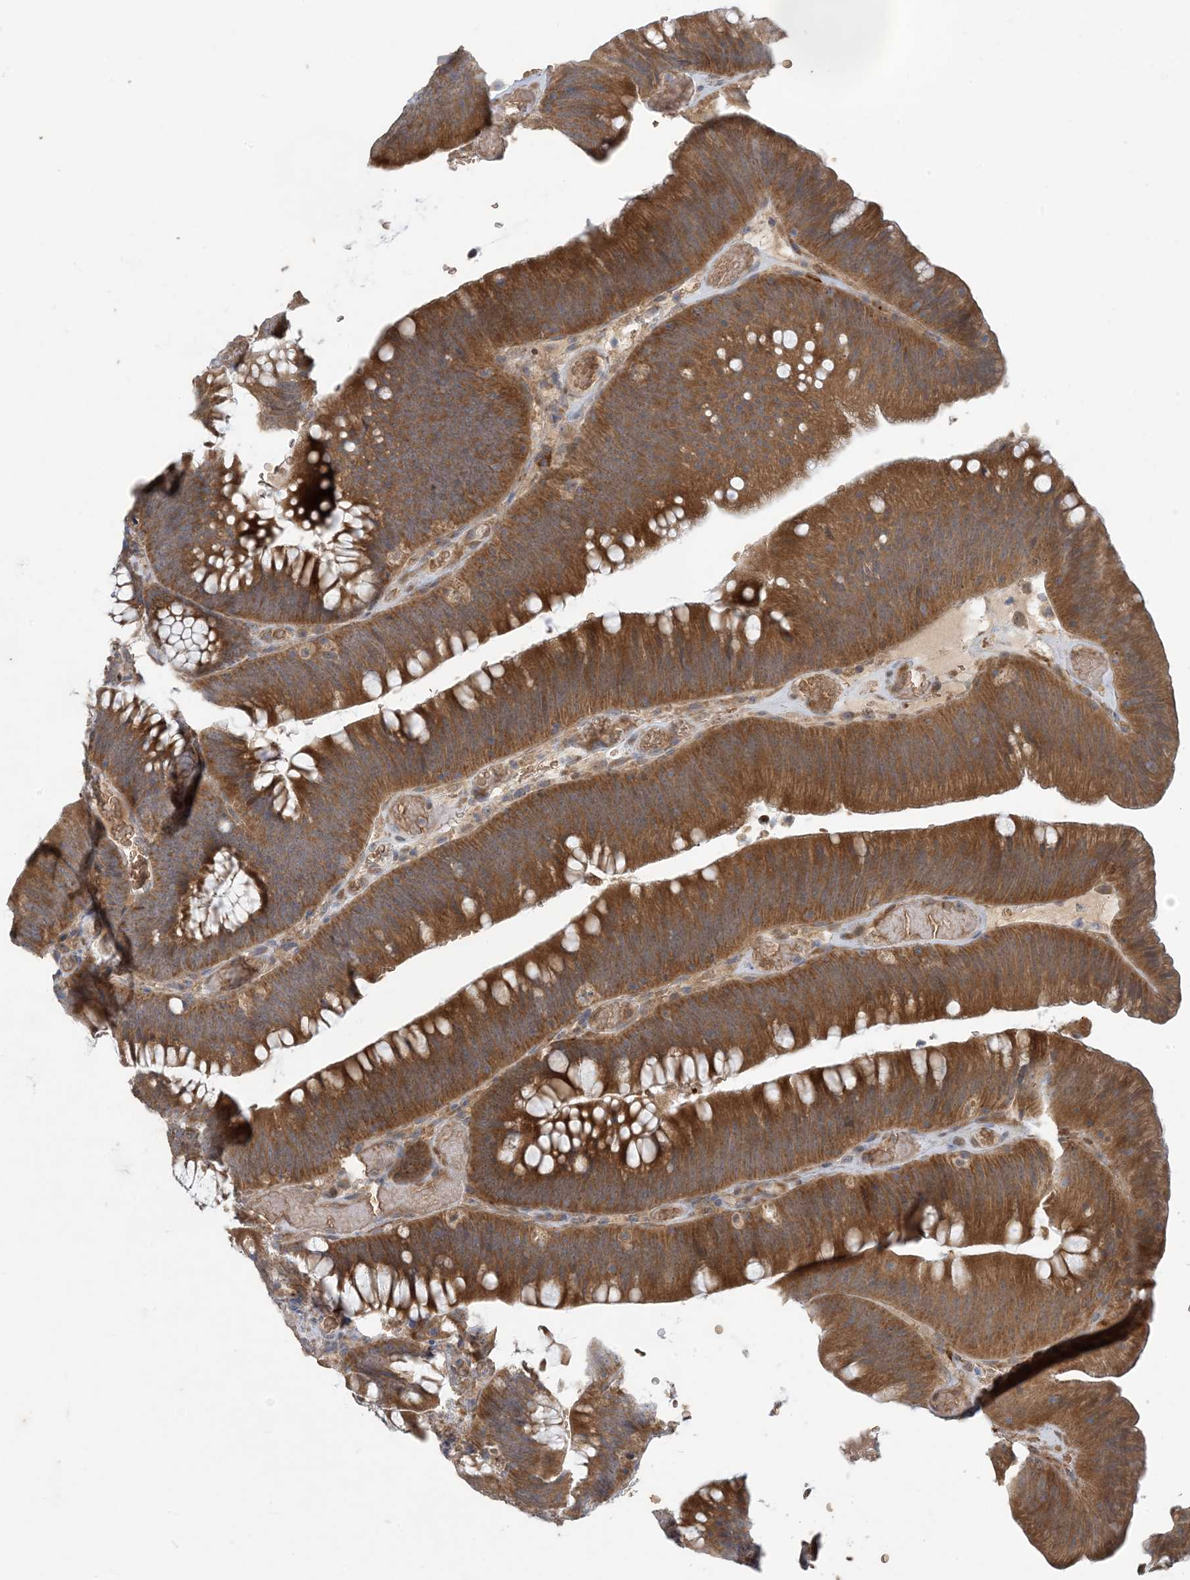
{"staining": {"intensity": "strong", "quantity": ">75%", "location": "cytoplasmic/membranous"}, "tissue": "colorectal cancer", "cell_type": "Tumor cells", "image_type": "cancer", "snomed": [{"axis": "morphology", "description": "Normal tissue, NOS"}, {"axis": "topography", "description": "Colon"}], "caption": "Immunohistochemistry (IHC) photomicrograph of neoplastic tissue: colorectal cancer stained using IHC reveals high levels of strong protein expression localized specifically in the cytoplasmic/membranous of tumor cells, appearing as a cytoplasmic/membranous brown color.", "gene": "PUSL1", "patient": {"sex": "female", "age": 82}}